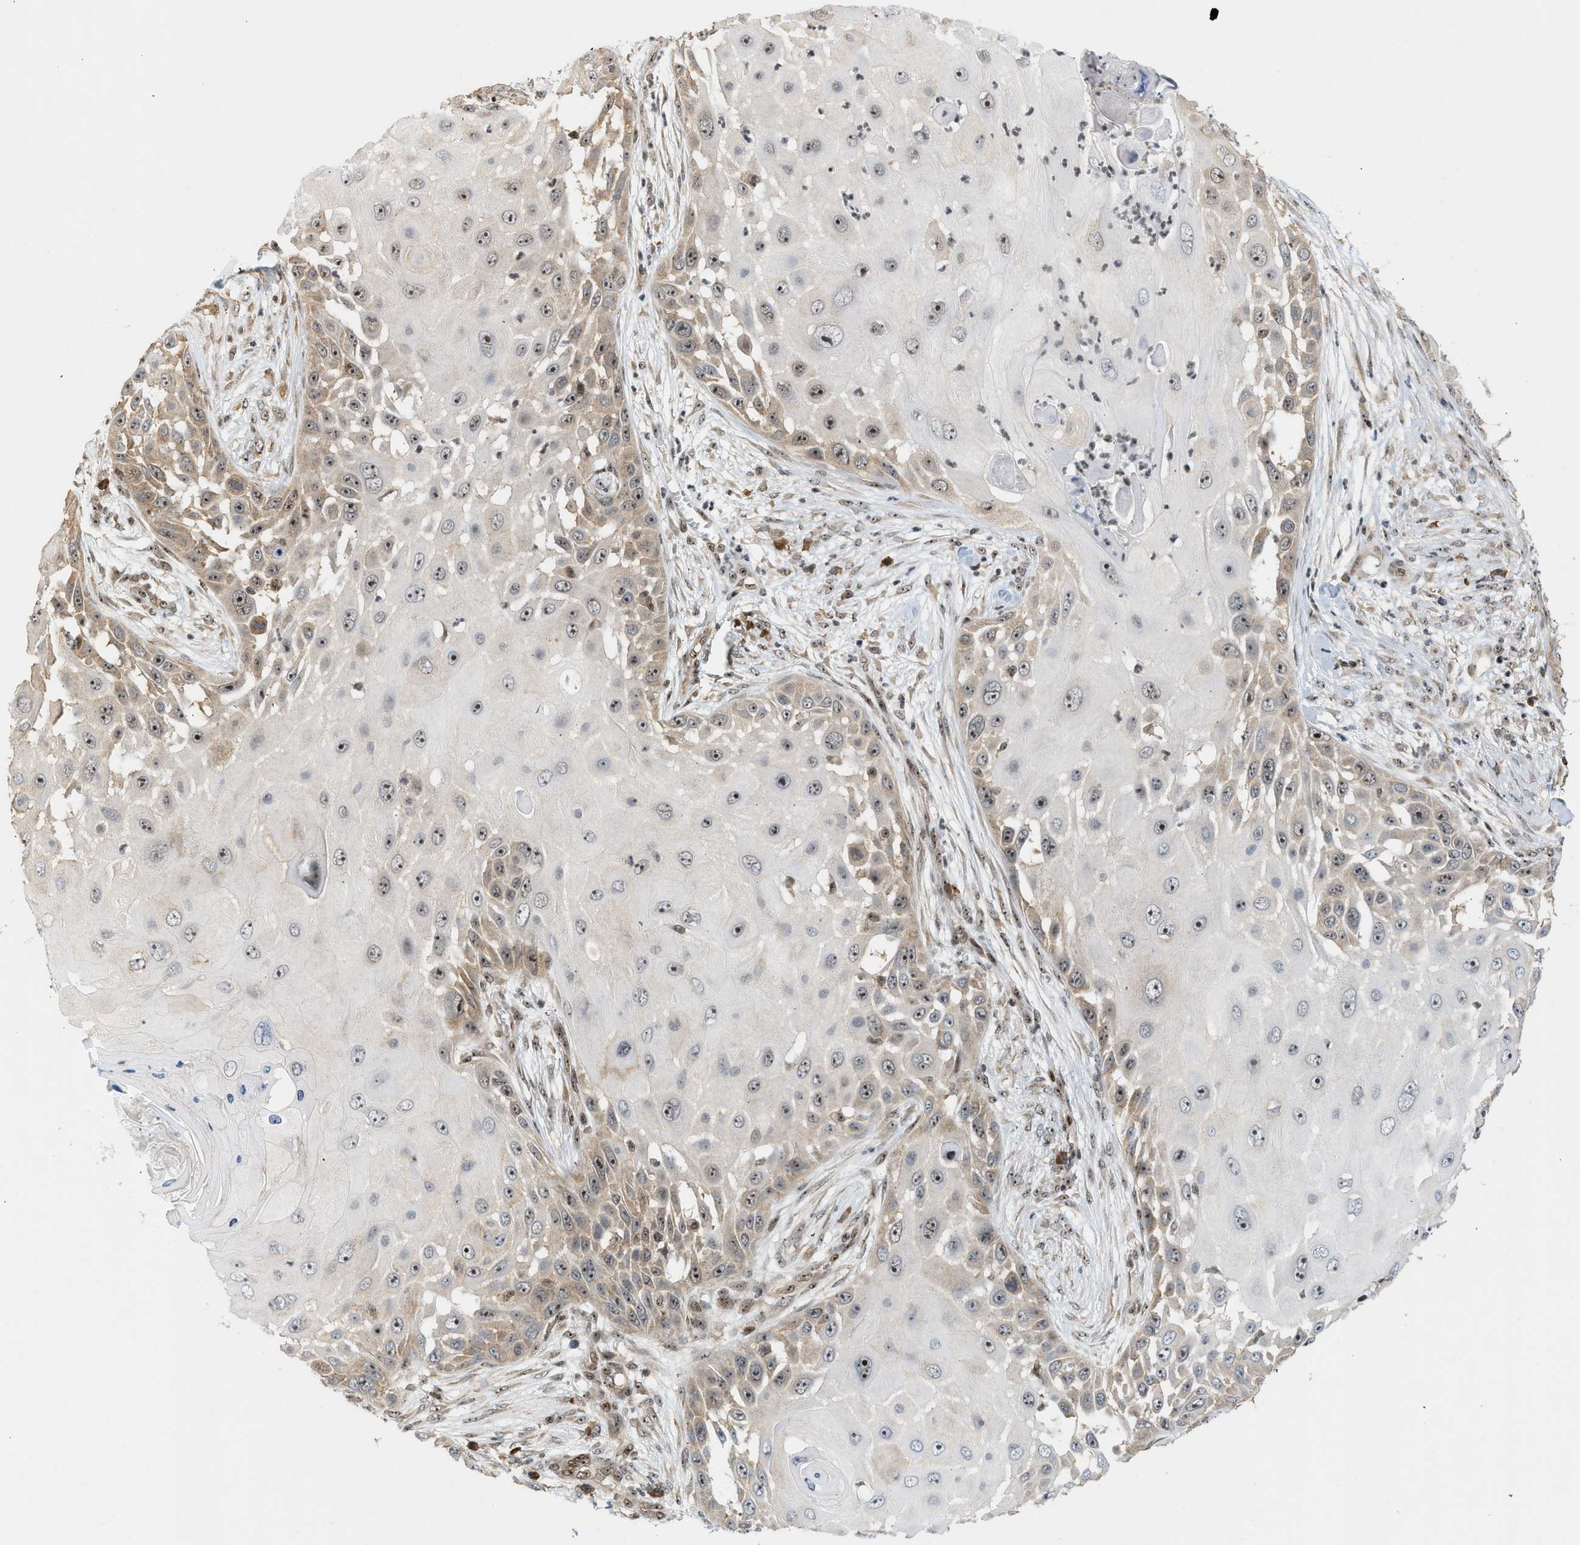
{"staining": {"intensity": "moderate", "quantity": "25%-75%", "location": "nuclear"}, "tissue": "skin cancer", "cell_type": "Tumor cells", "image_type": "cancer", "snomed": [{"axis": "morphology", "description": "Squamous cell carcinoma, NOS"}, {"axis": "topography", "description": "Skin"}], "caption": "Brown immunohistochemical staining in human skin cancer (squamous cell carcinoma) exhibits moderate nuclear positivity in approximately 25%-75% of tumor cells.", "gene": "ZNF22", "patient": {"sex": "female", "age": 44}}